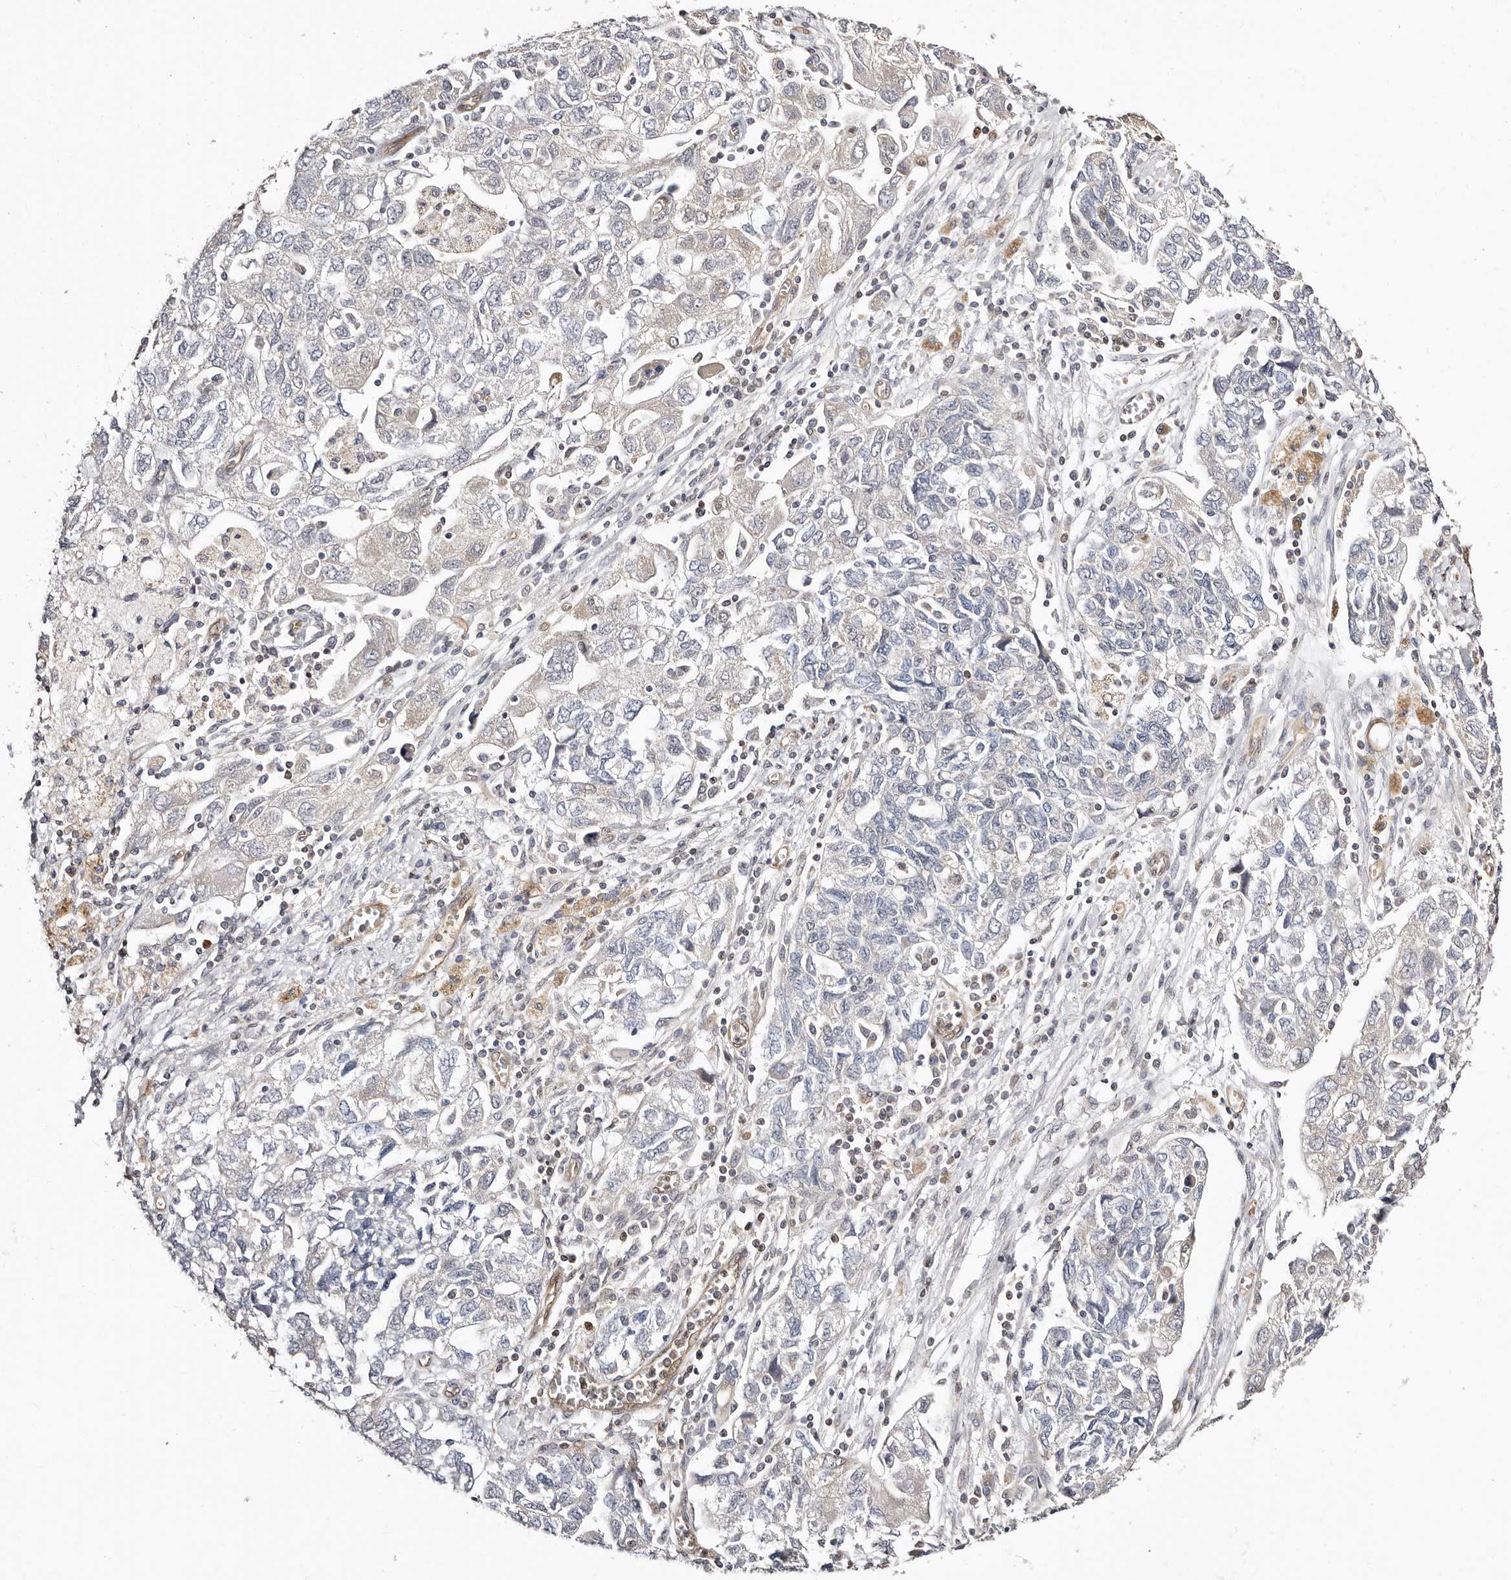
{"staining": {"intensity": "negative", "quantity": "none", "location": "none"}, "tissue": "ovarian cancer", "cell_type": "Tumor cells", "image_type": "cancer", "snomed": [{"axis": "morphology", "description": "Carcinoma, NOS"}, {"axis": "morphology", "description": "Cystadenocarcinoma, serous, NOS"}, {"axis": "topography", "description": "Ovary"}], "caption": "The micrograph shows no significant staining in tumor cells of ovarian cancer.", "gene": "STAT5A", "patient": {"sex": "female", "age": 69}}